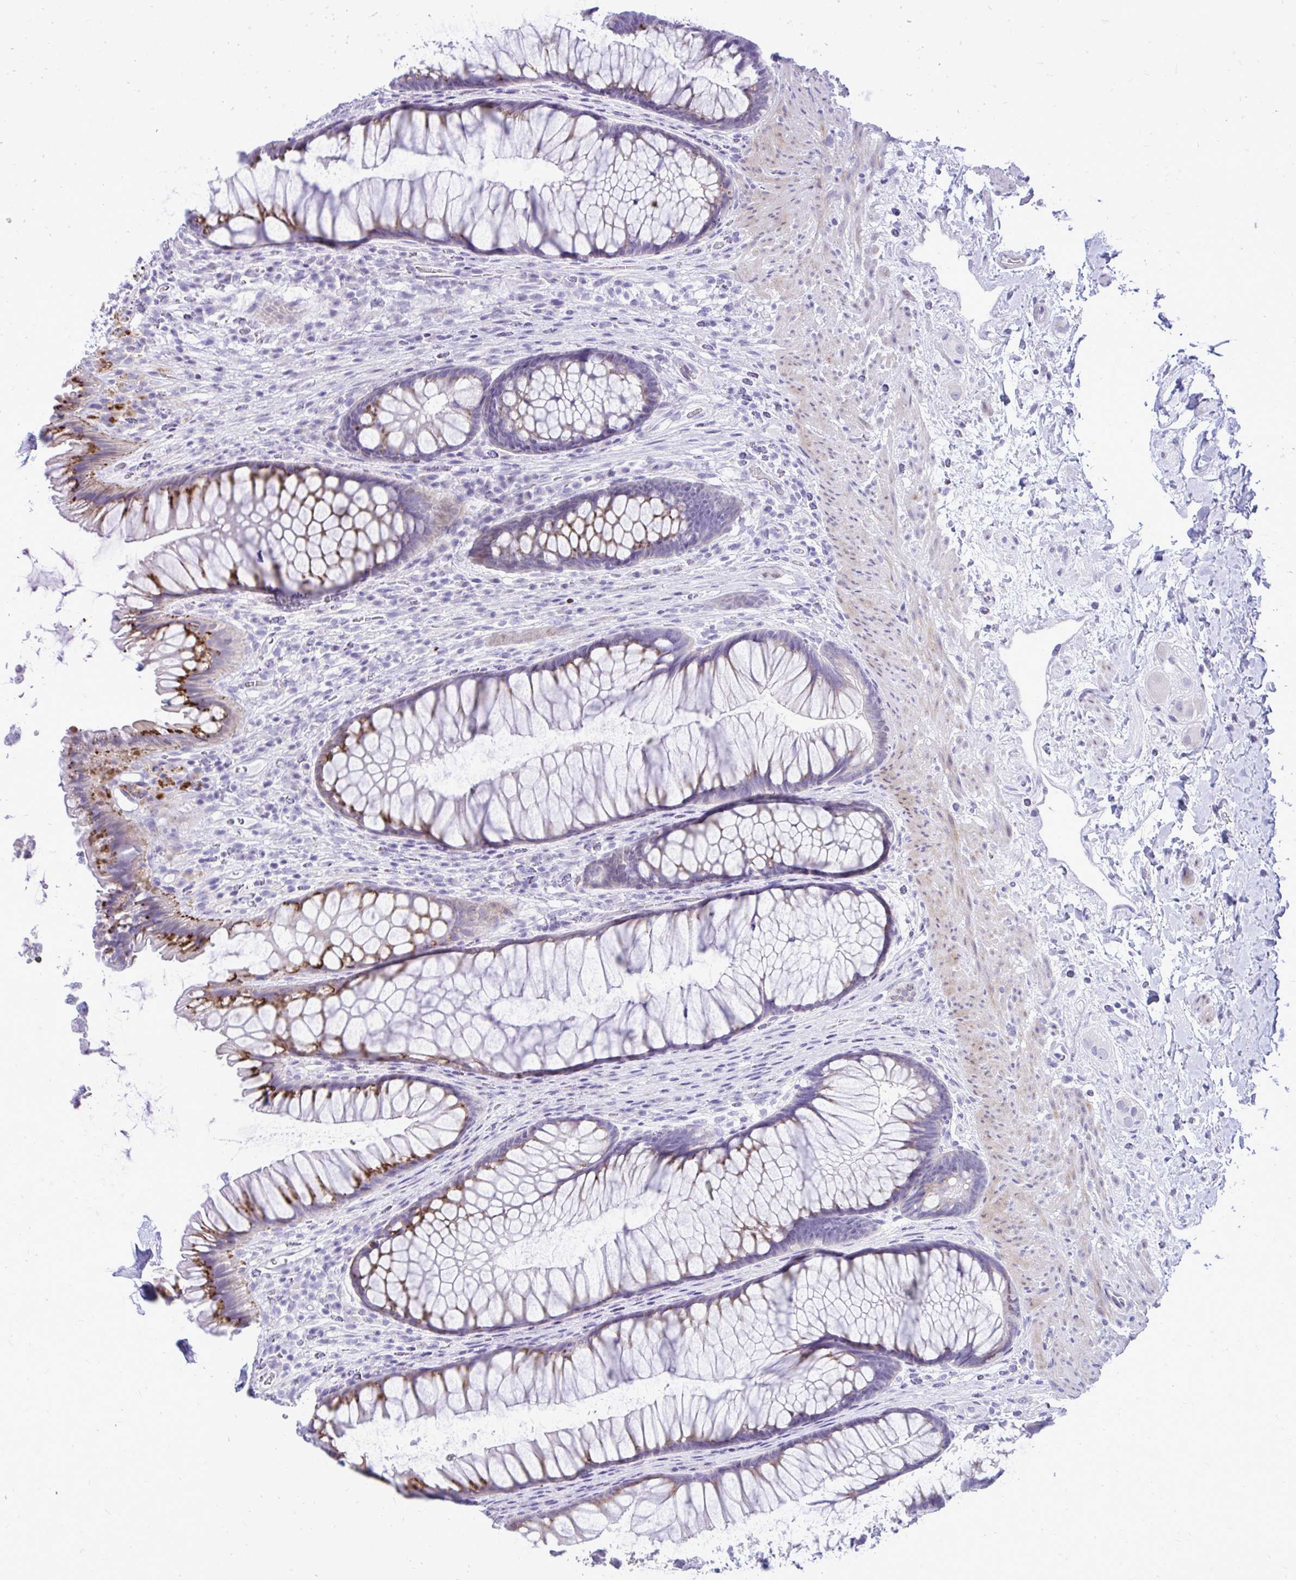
{"staining": {"intensity": "moderate", "quantity": "25%-75%", "location": "cytoplasmic/membranous"}, "tissue": "rectum", "cell_type": "Glandular cells", "image_type": "normal", "snomed": [{"axis": "morphology", "description": "Normal tissue, NOS"}, {"axis": "topography", "description": "Rectum"}], "caption": "IHC of benign human rectum exhibits medium levels of moderate cytoplasmic/membranous expression in about 25%-75% of glandular cells.", "gene": "GABRA1", "patient": {"sex": "male", "age": 53}}